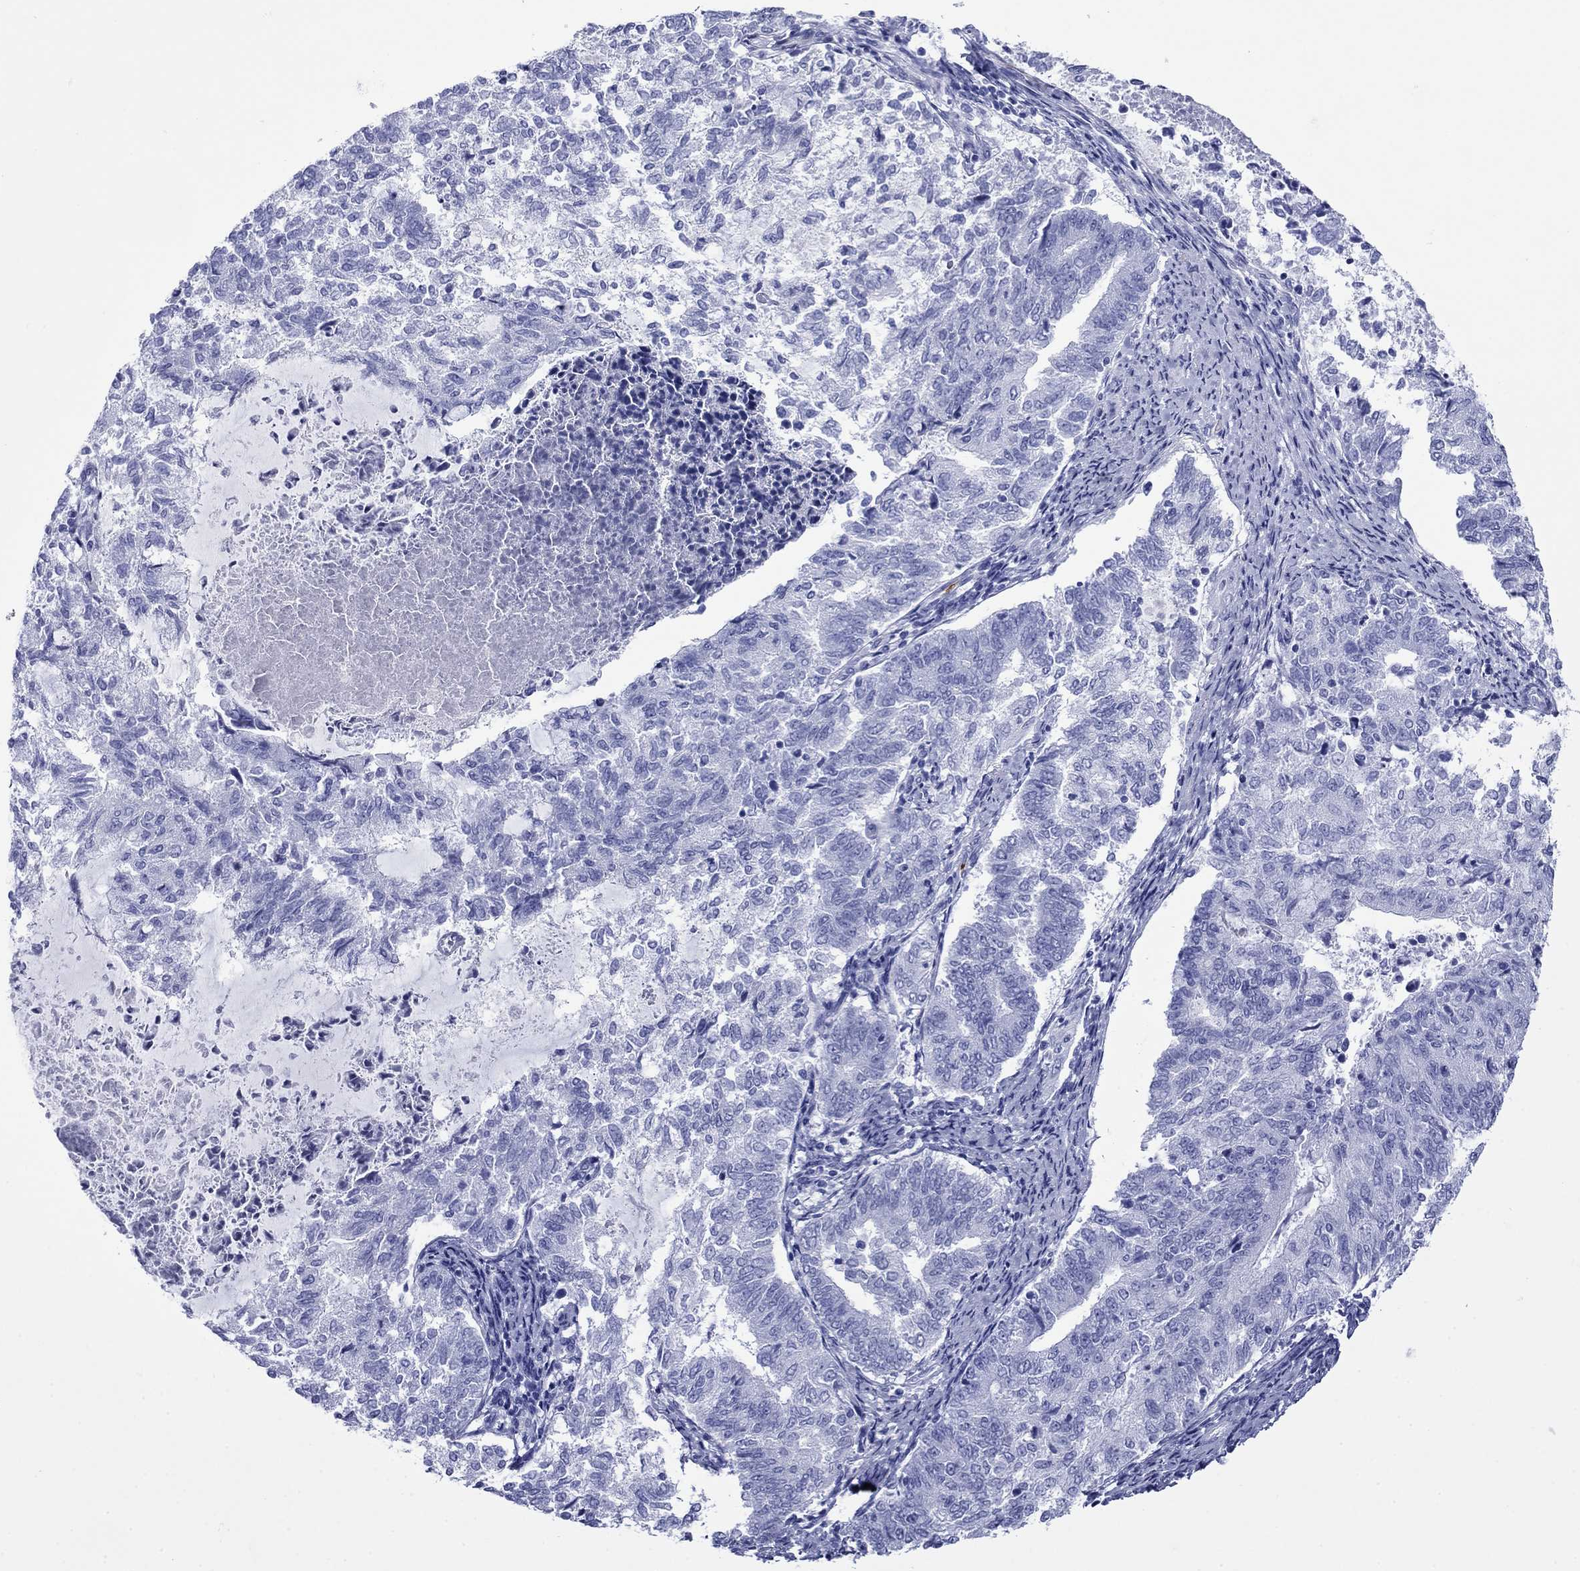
{"staining": {"intensity": "negative", "quantity": "none", "location": "none"}, "tissue": "endometrial cancer", "cell_type": "Tumor cells", "image_type": "cancer", "snomed": [{"axis": "morphology", "description": "Adenocarcinoma, NOS"}, {"axis": "topography", "description": "Endometrium"}], "caption": "DAB immunohistochemical staining of endometrial cancer displays no significant staining in tumor cells.", "gene": "ROM1", "patient": {"sex": "female", "age": 65}}